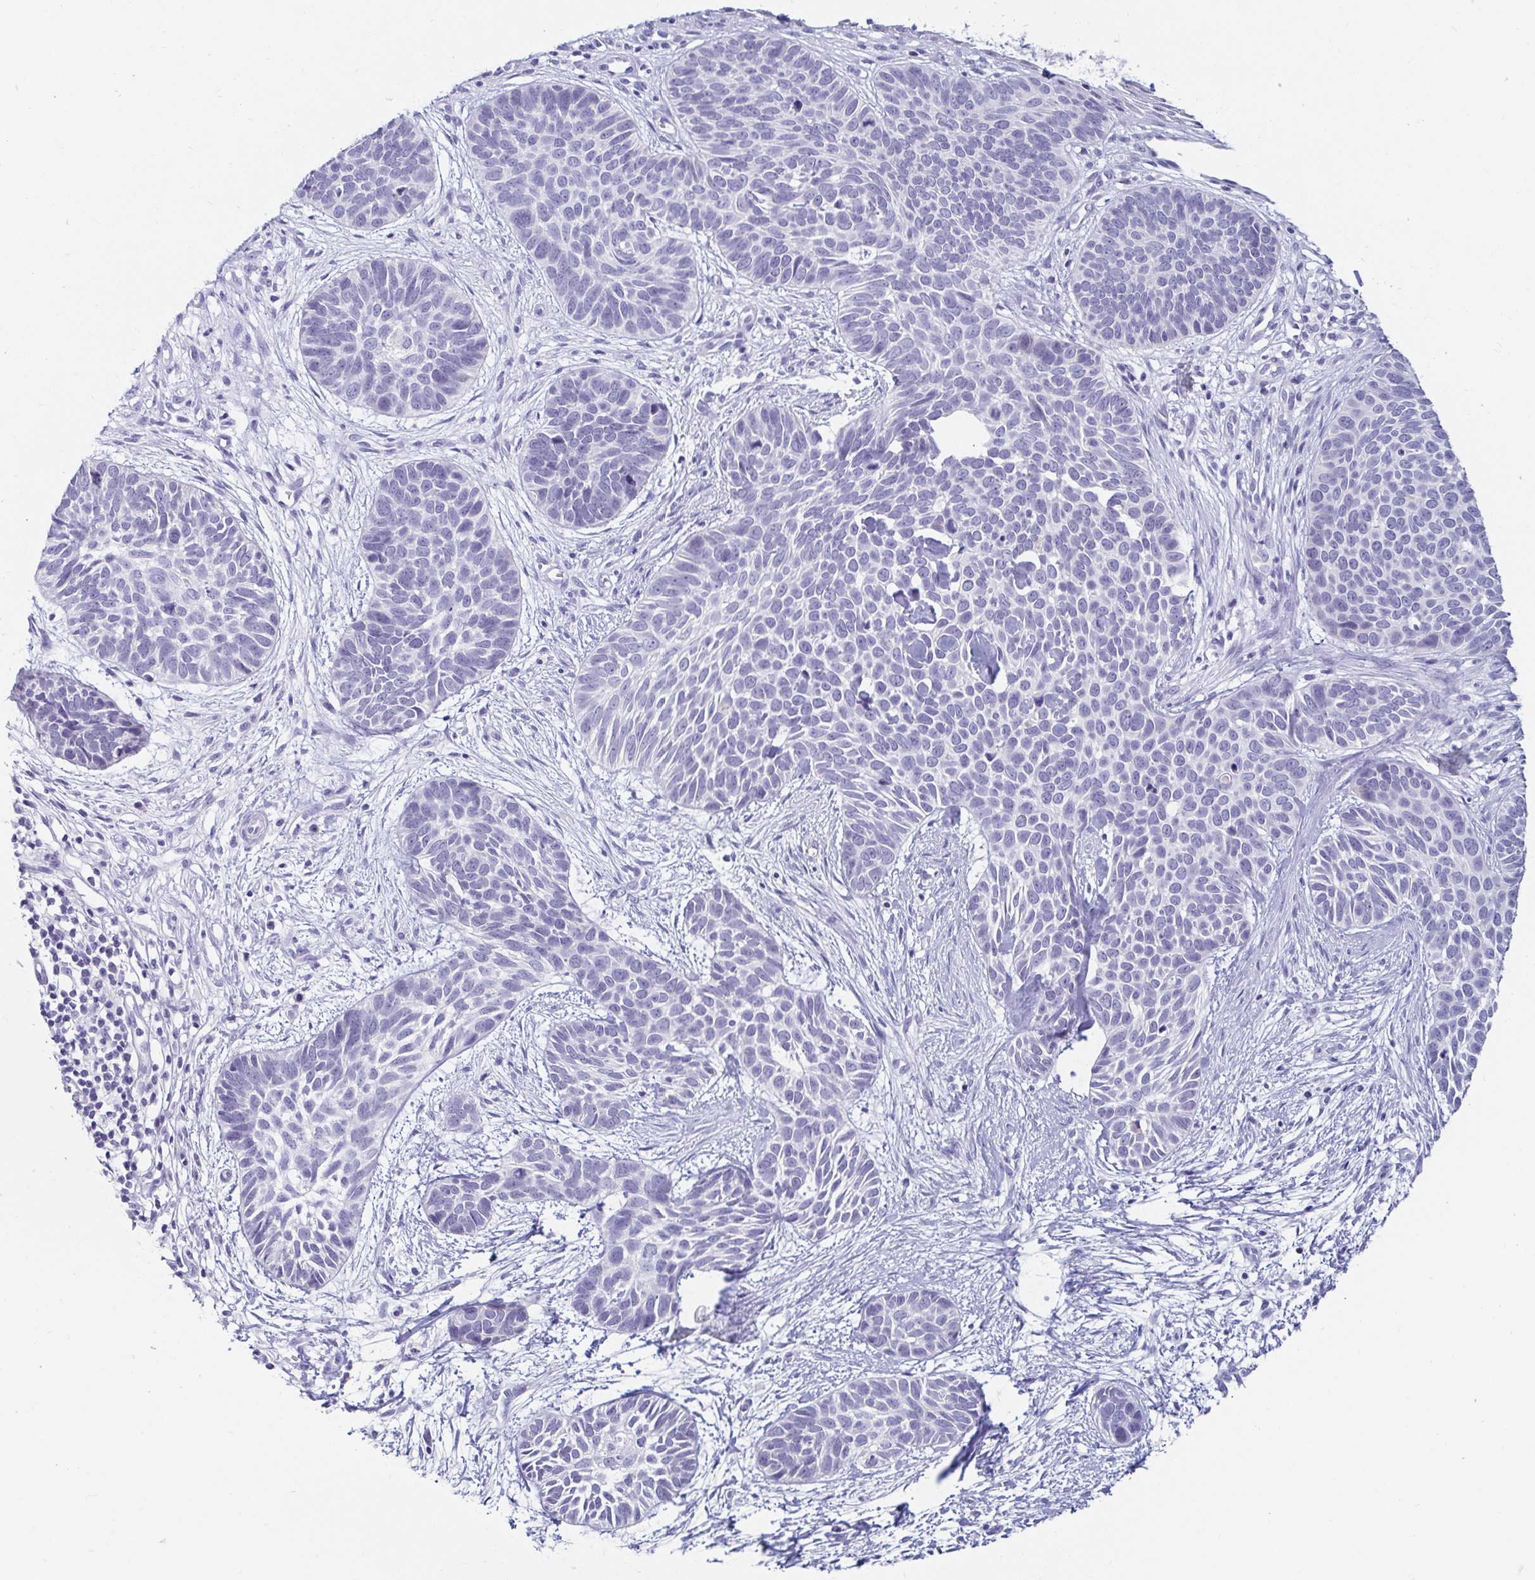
{"staining": {"intensity": "negative", "quantity": "none", "location": "none"}, "tissue": "skin cancer", "cell_type": "Tumor cells", "image_type": "cancer", "snomed": [{"axis": "morphology", "description": "Basal cell carcinoma"}, {"axis": "topography", "description": "Skin"}], "caption": "High magnification brightfield microscopy of skin cancer (basal cell carcinoma) stained with DAB (3,3'-diaminobenzidine) (brown) and counterstained with hematoxylin (blue): tumor cells show no significant staining.", "gene": "OR10K1", "patient": {"sex": "male", "age": 69}}